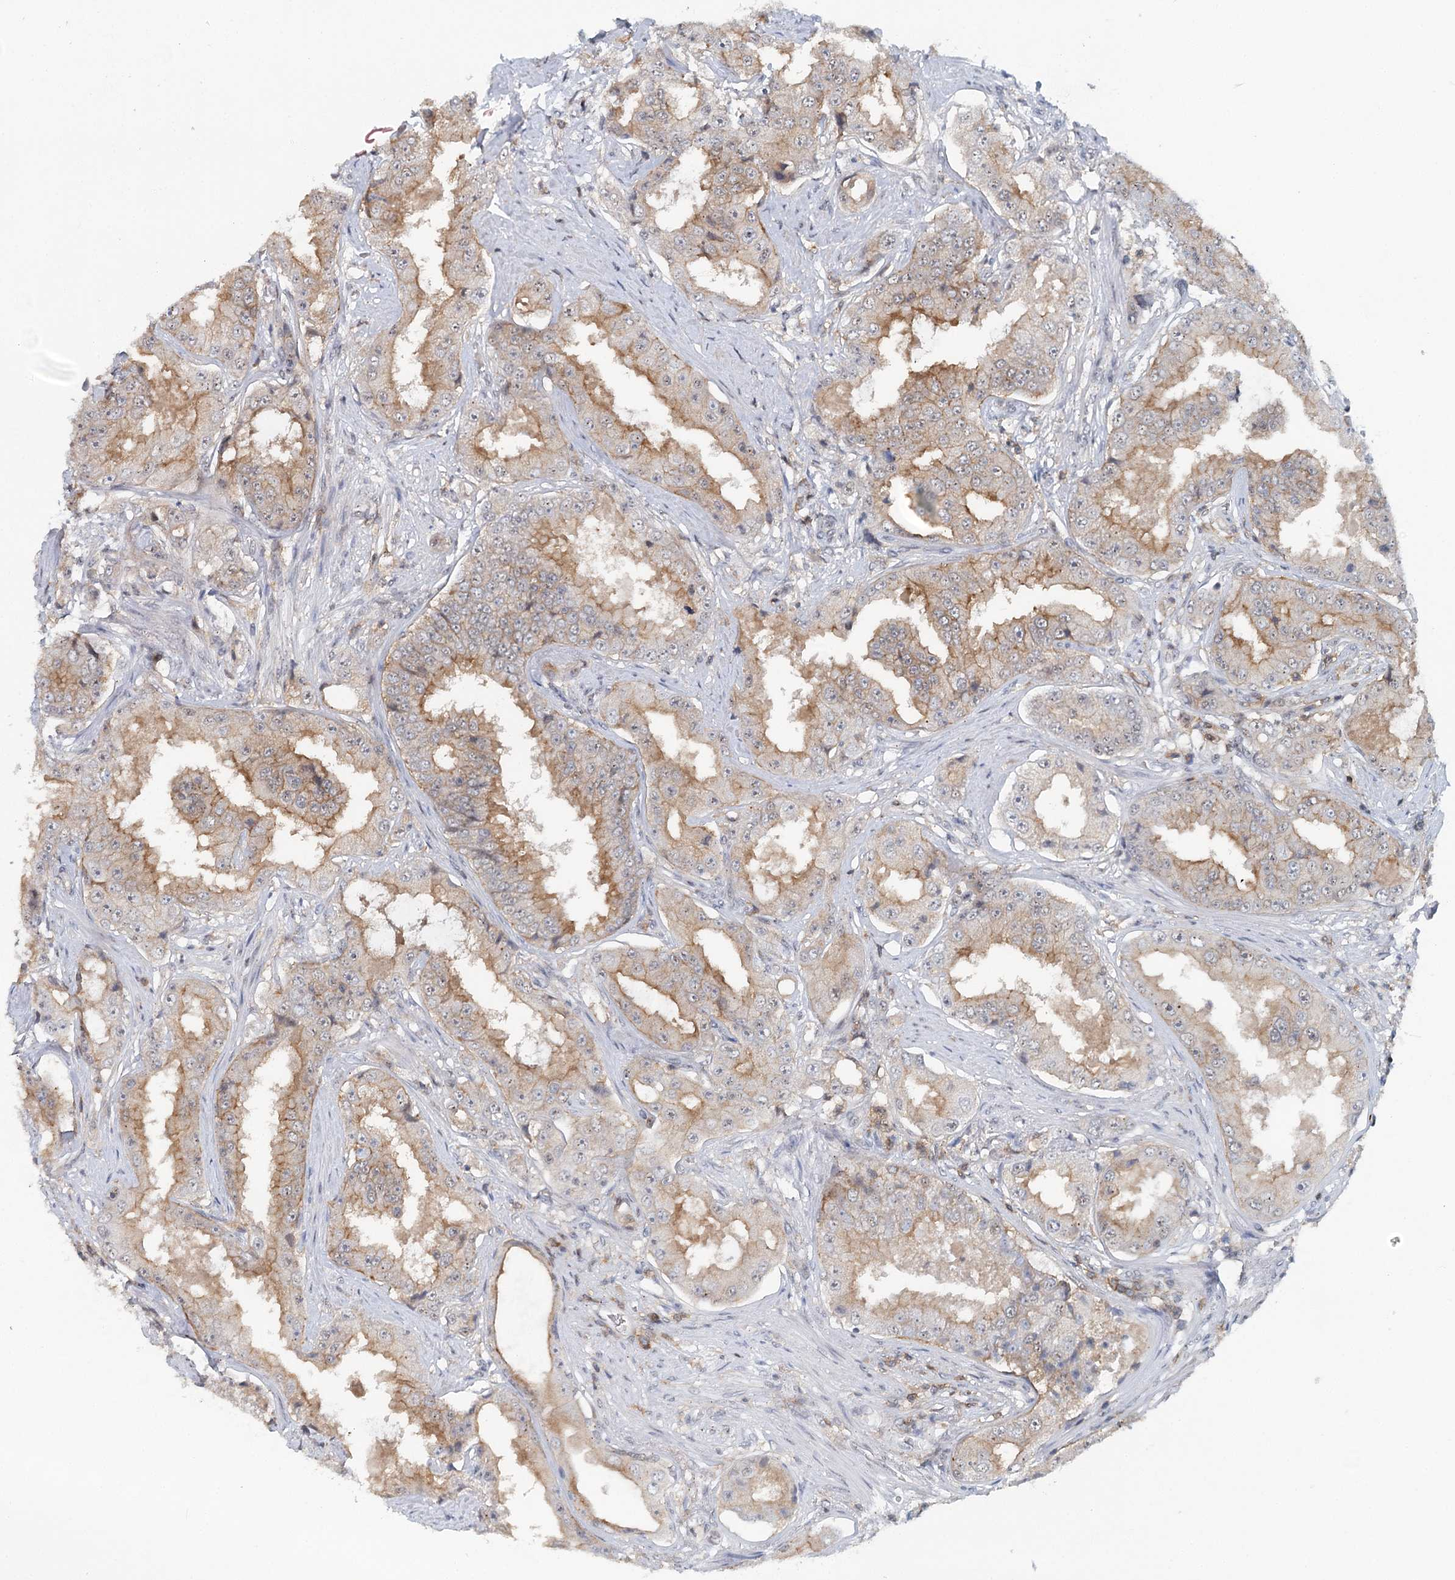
{"staining": {"intensity": "weak", "quantity": "25%-75%", "location": "cytoplasmic/membranous,nuclear"}, "tissue": "prostate cancer", "cell_type": "Tumor cells", "image_type": "cancer", "snomed": [{"axis": "morphology", "description": "Adenocarcinoma, High grade"}, {"axis": "topography", "description": "Prostate"}], "caption": "A brown stain highlights weak cytoplasmic/membranous and nuclear staining of a protein in human prostate cancer (high-grade adenocarcinoma) tumor cells.", "gene": "CDC42SE2", "patient": {"sex": "male", "age": 73}}